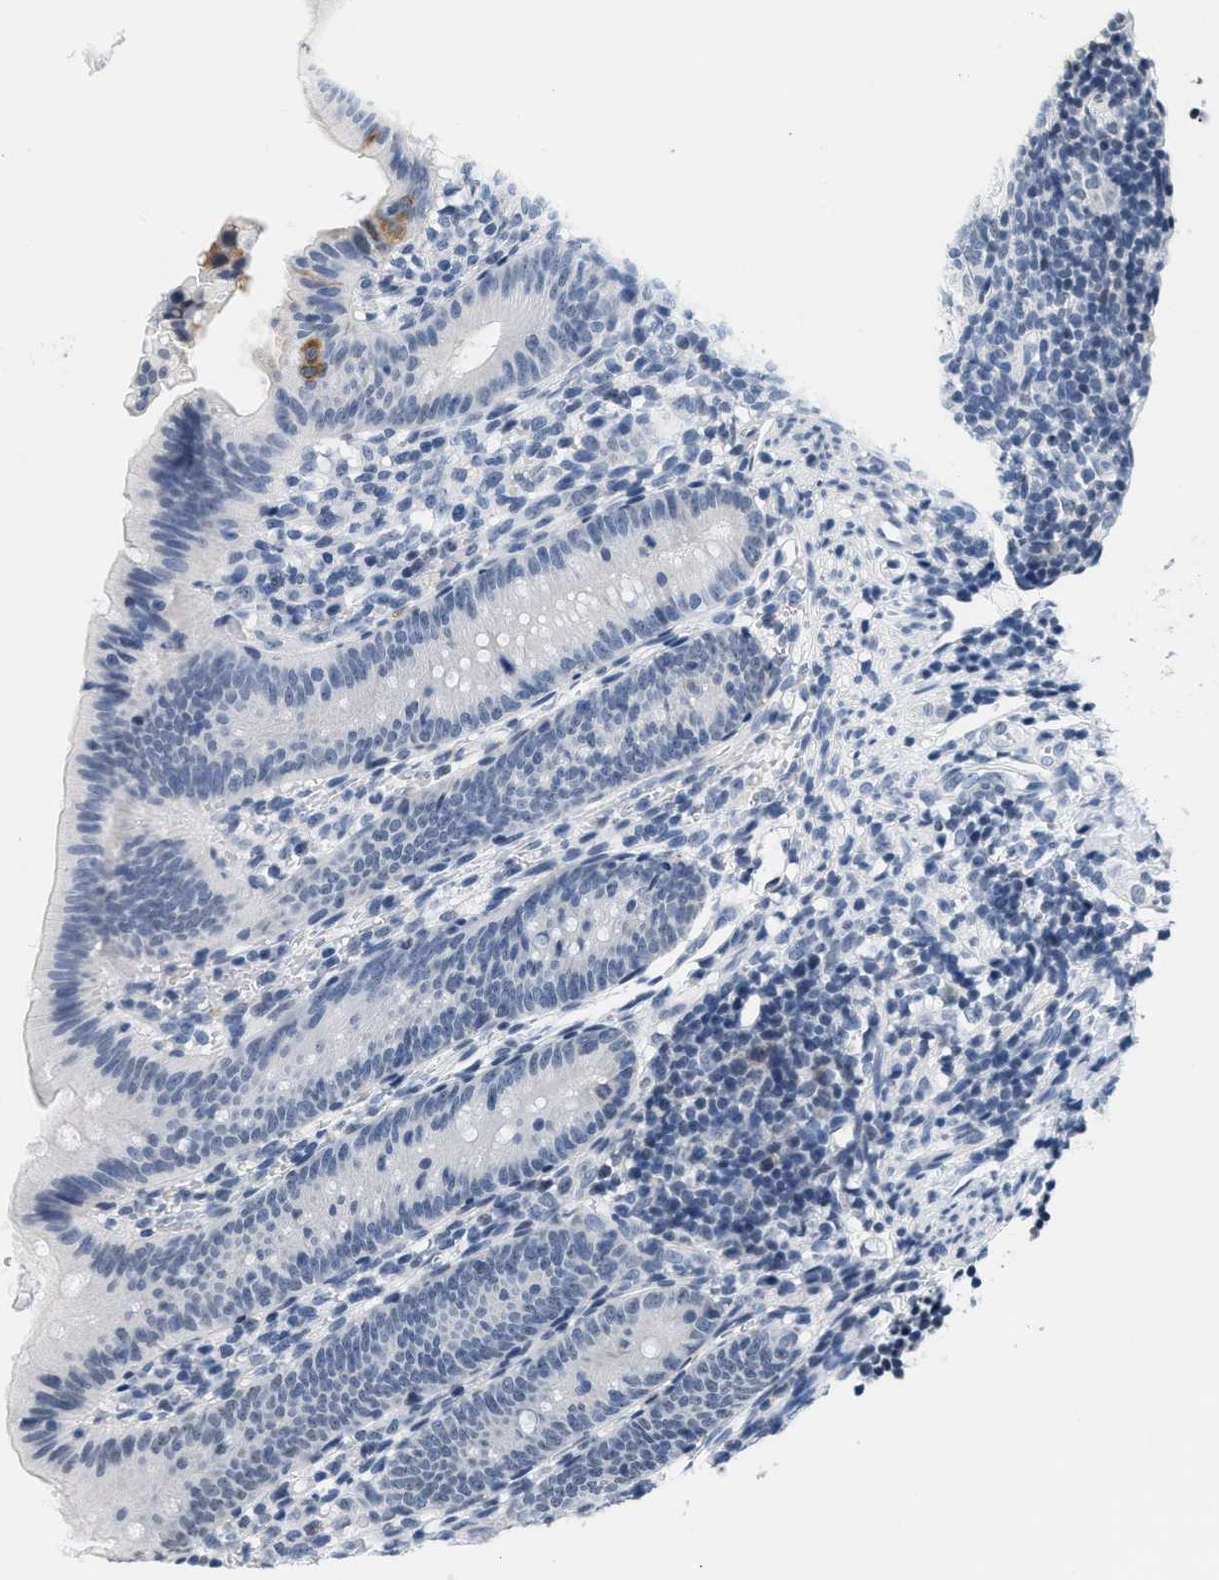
{"staining": {"intensity": "negative", "quantity": "none", "location": "none"}, "tissue": "appendix", "cell_type": "Glandular cells", "image_type": "normal", "snomed": [{"axis": "morphology", "description": "Normal tissue, NOS"}, {"axis": "topography", "description": "Appendix"}], "caption": "Immunohistochemical staining of benign appendix shows no significant positivity in glandular cells.", "gene": "RAF1", "patient": {"sex": "male", "age": 1}}